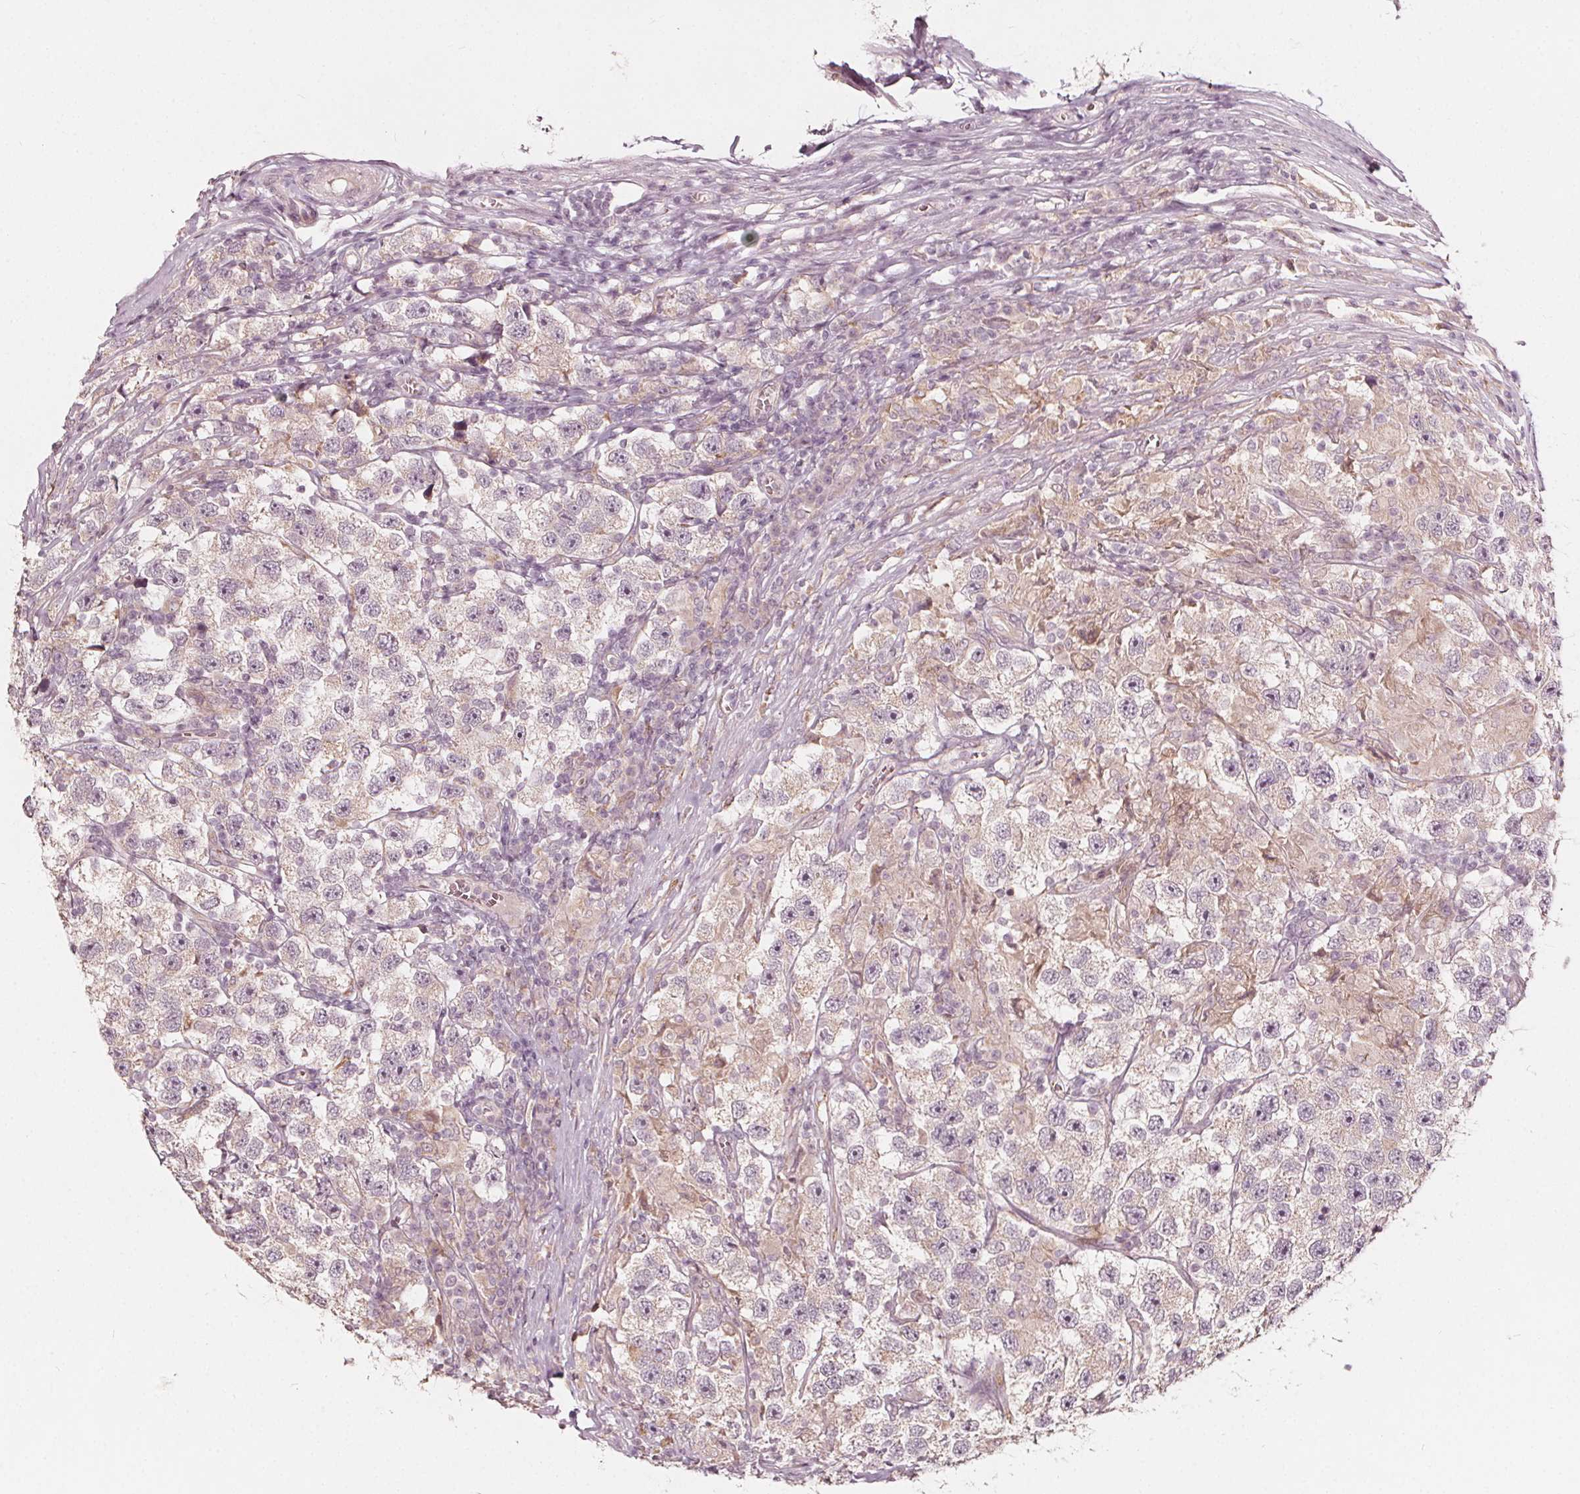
{"staining": {"intensity": "negative", "quantity": "none", "location": "none"}, "tissue": "testis cancer", "cell_type": "Tumor cells", "image_type": "cancer", "snomed": [{"axis": "morphology", "description": "Seminoma, NOS"}, {"axis": "topography", "description": "Testis"}], "caption": "A high-resolution photomicrograph shows immunohistochemistry (IHC) staining of testis cancer (seminoma), which displays no significant expression in tumor cells.", "gene": "NPC1L1", "patient": {"sex": "male", "age": 26}}